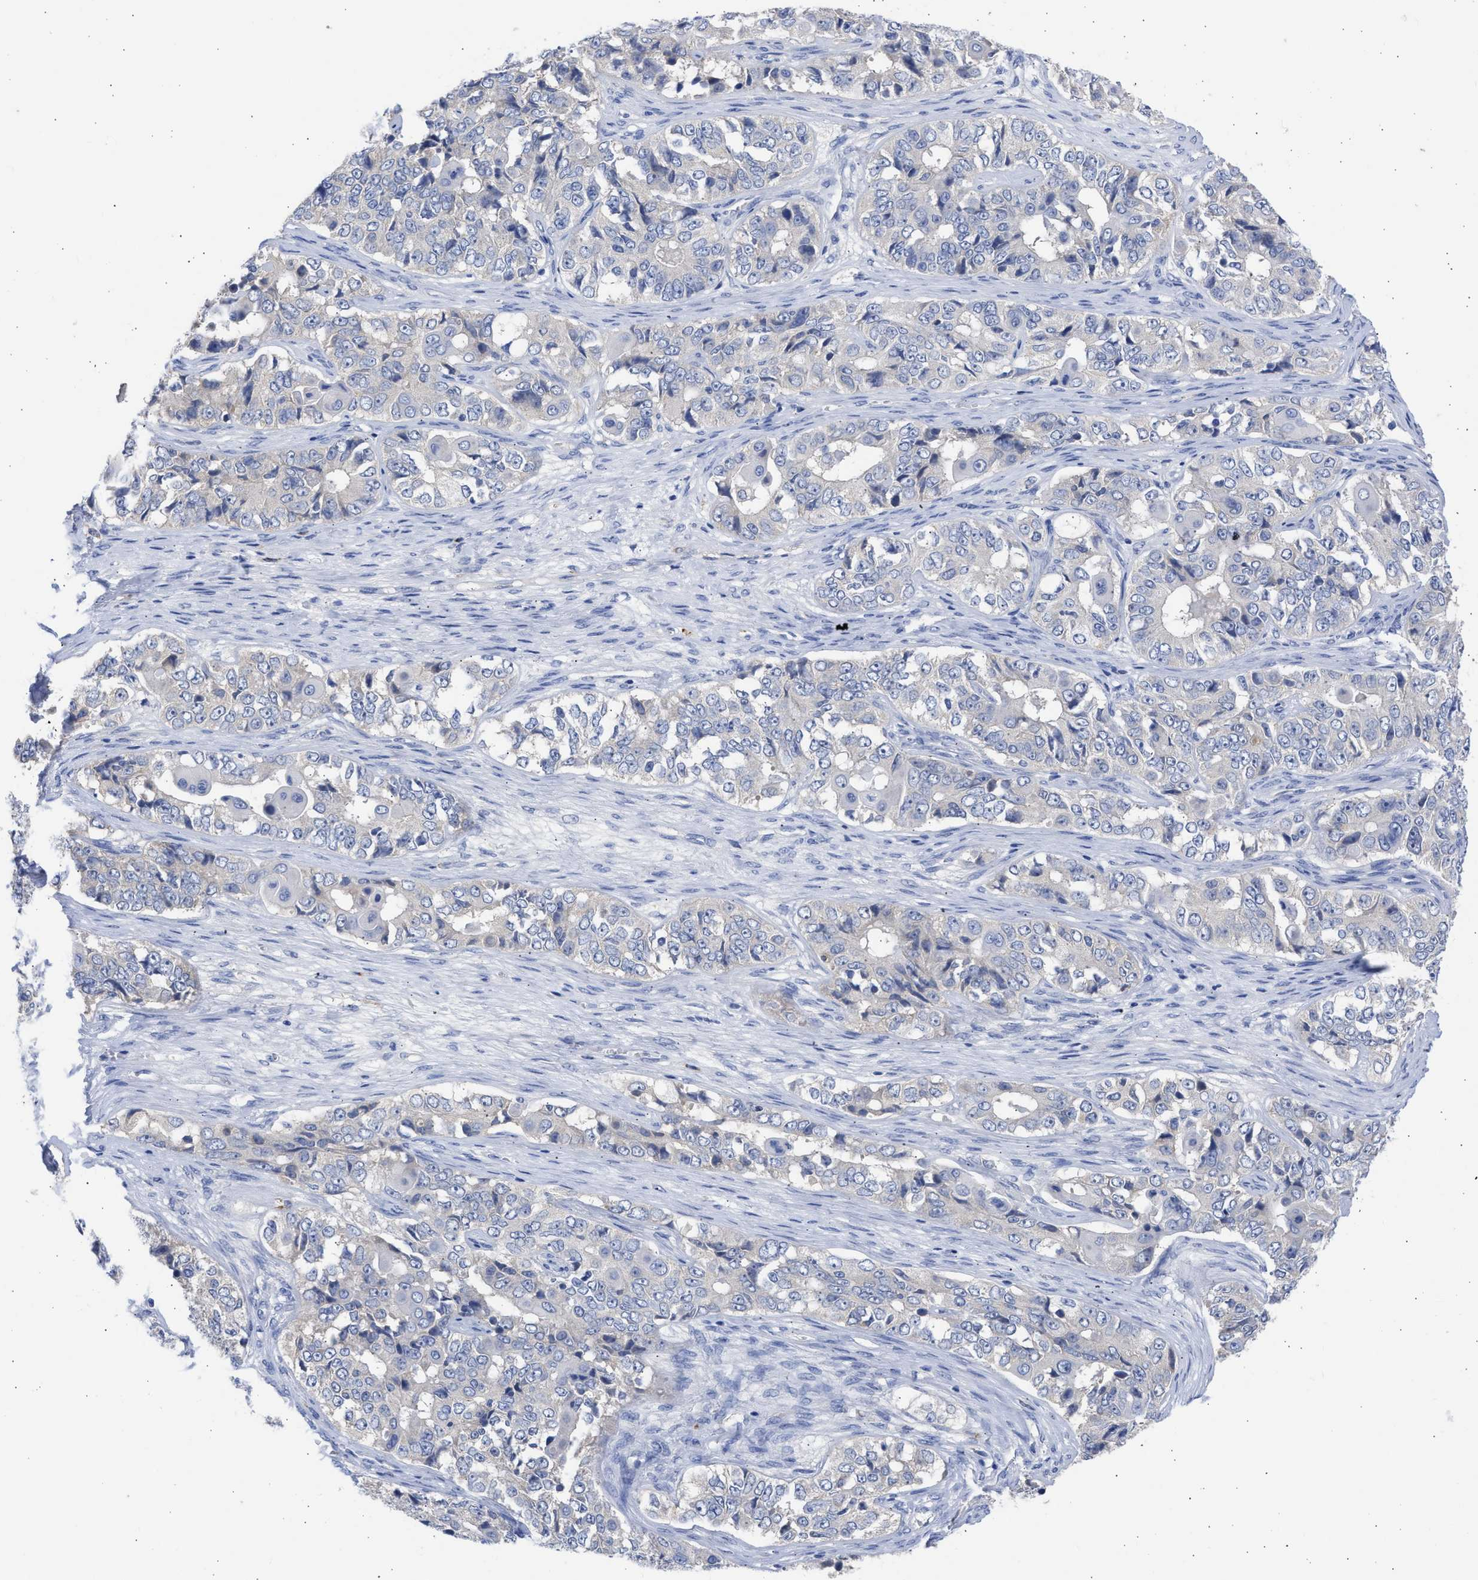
{"staining": {"intensity": "negative", "quantity": "none", "location": "none"}, "tissue": "ovarian cancer", "cell_type": "Tumor cells", "image_type": "cancer", "snomed": [{"axis": "morphology", "description": "Carcinoma, endometroid"}, {"axis": "topography", "description": "Ovary"}], "caption": "IHC photomicrograph of neoplastic tissue: human ovarian cancer stained with DAB (3,3'-diaminobenzidine) shows no significant protein expression in tumor cells. The staining is performed using DAB (3,3'-diaminobenzidine) brown chromogen with nuclei counter-stained in using hematoxylin.", "gene": "RSPH1", "patient": {"sex": "female", "age": 51}}